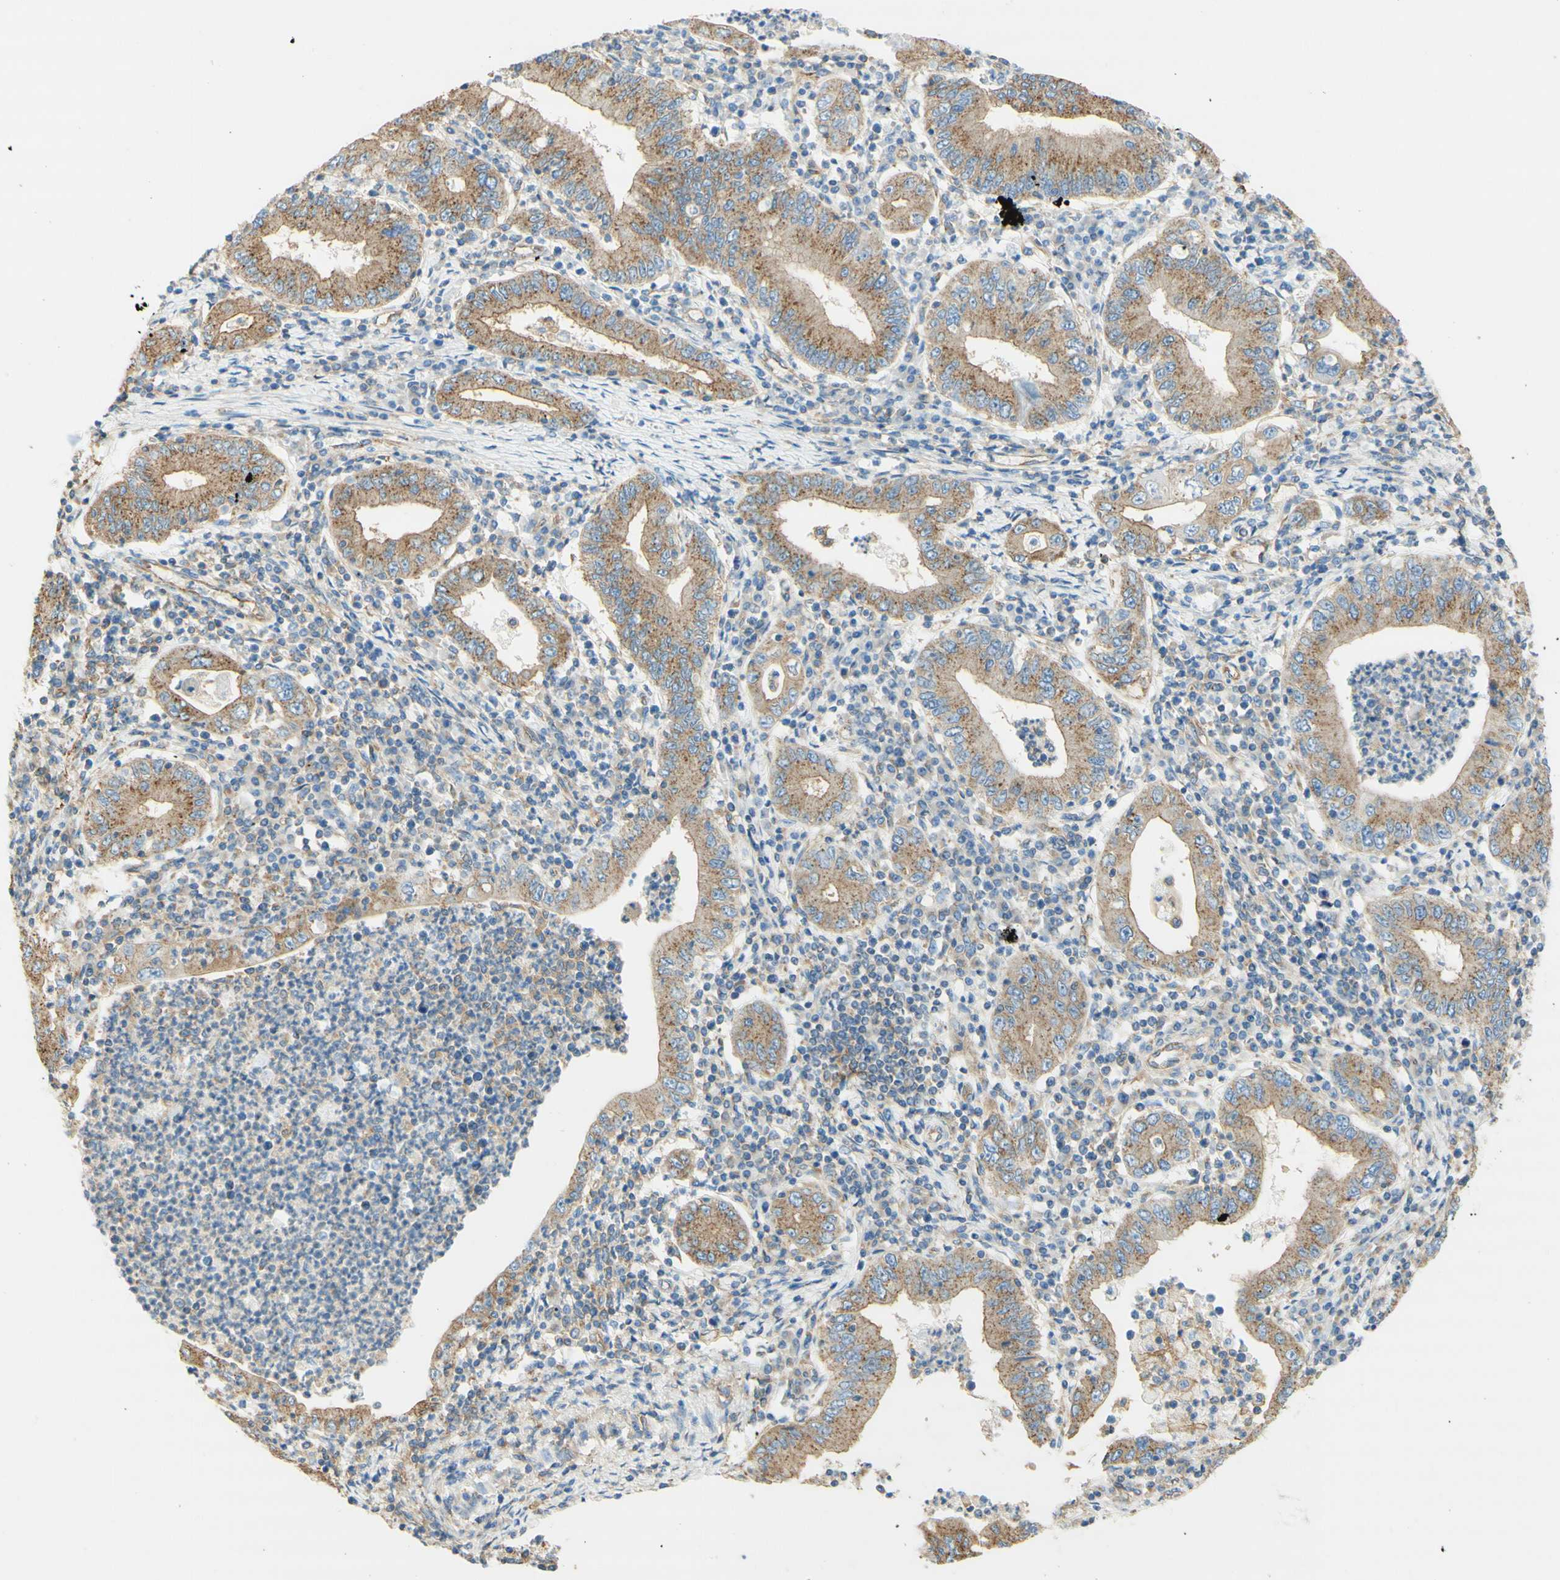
{"staining": {"intensity": "moderate", "quantity": ">75%", "location": "cytoplasmic/membranous"}, "tissue": "stomach cancer", "cell_type": "Tumor cells", "image_type": "cancer", "snomed": [{"axis": "morphology", "description": "Normal tissue, NOS"}, {"axis": "morphology", "description": "Adenocarcinoma, NOS"}, {"axis": "topography", "description": "Esophagus"}, {"axis": "topography", "description": "Stomach, upper"}, {"axis": "topography", "description": "Peripheral nerve tissue"}], "caption": "An immunohistochemistry image of neoplastic tissue is shown. Protein staining in brown shows moderate cytoplasmic/membranous positivity in adenocarcinoma (stomach) within tumor cells.", "gene": "CLTC", "patient": {"sex": "male", "age": 62}}